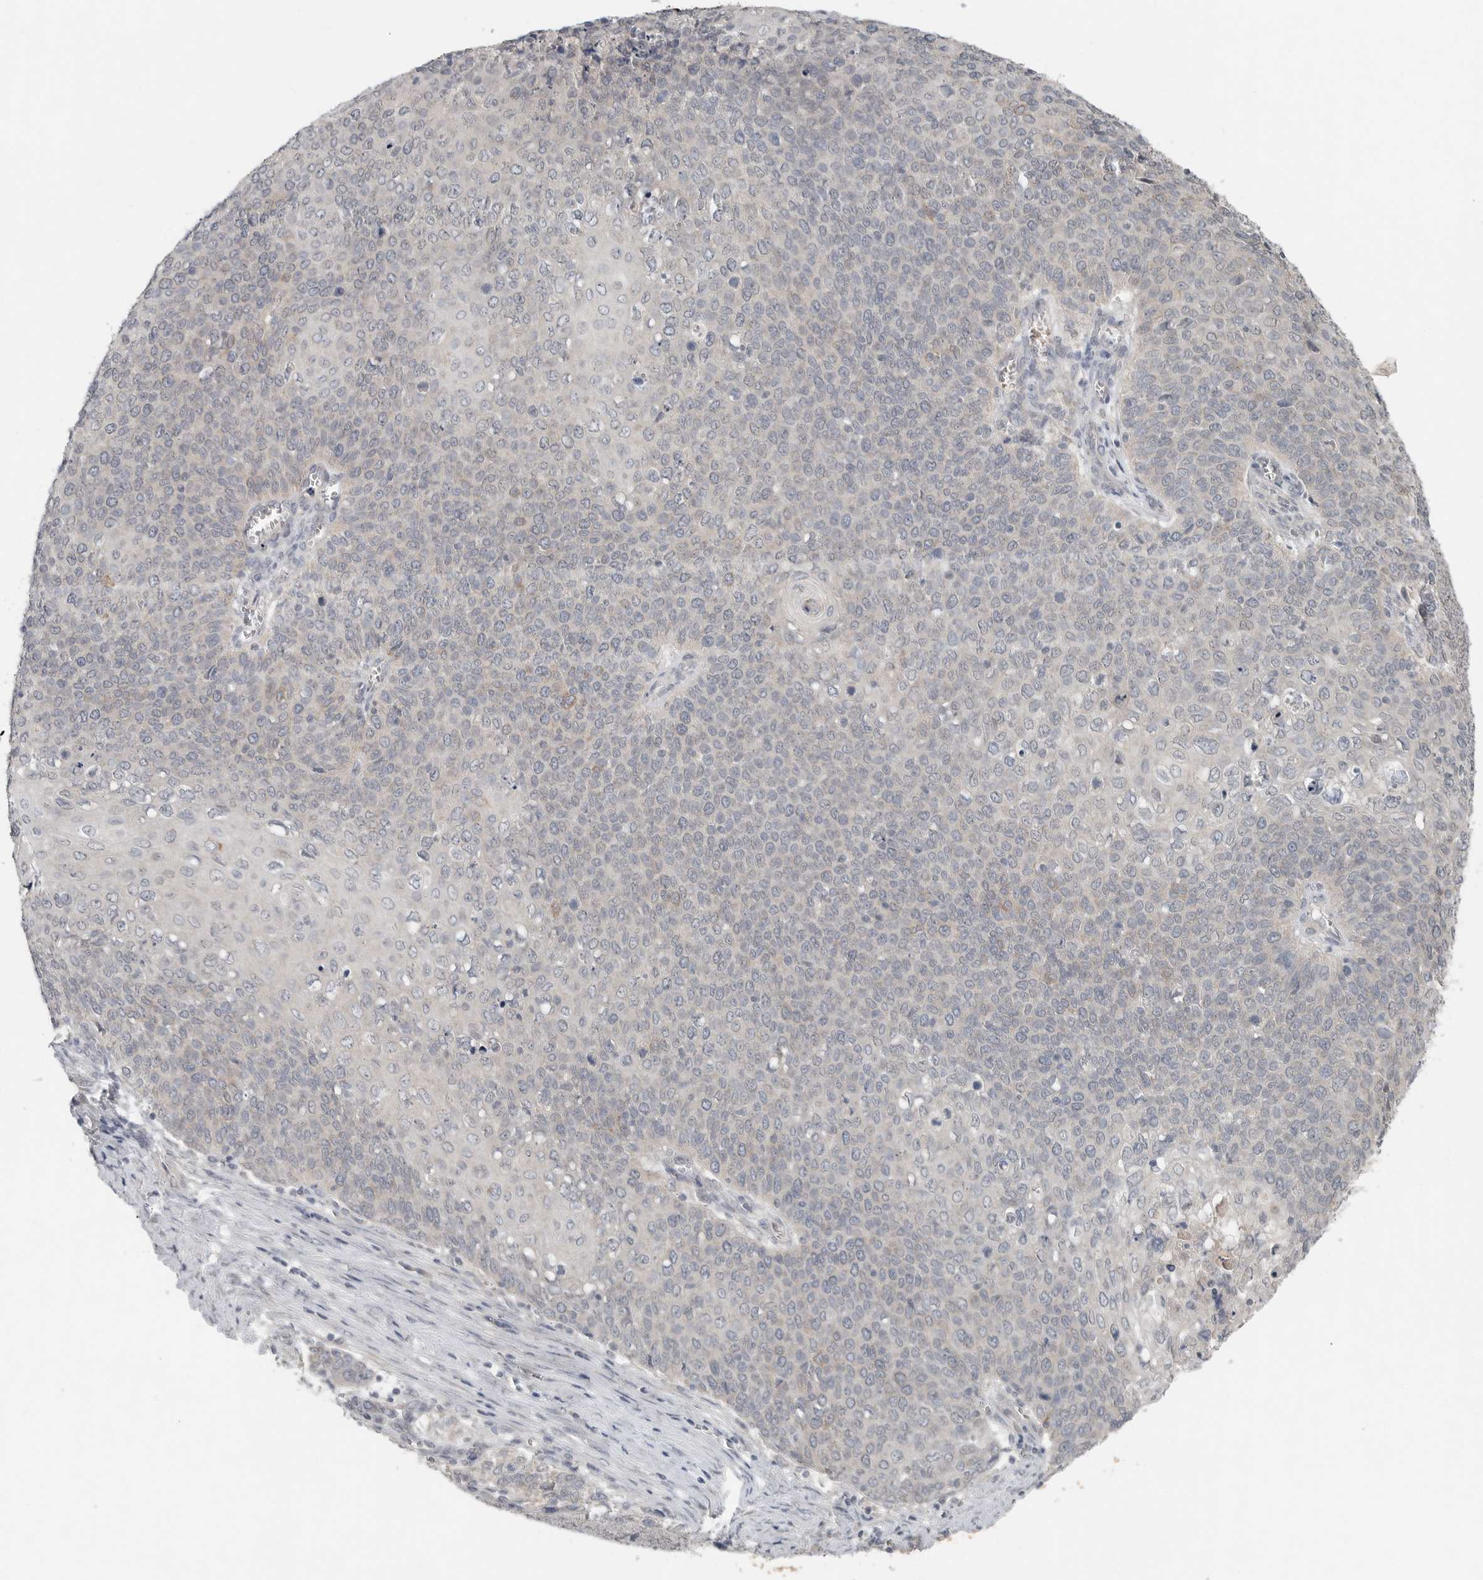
{"staining": {"intensity": "negative", "quantity": "none", "location": "none"}, "tissue": "cervical cancer", "cell_type": "Tumor cells", "image_type": "cancer", "snomed": [{"axis": "morphology", "description": "Squamous cell carcinoma, NOS"}, {"axis": "topography", "description": "Cervix"}], "caption": "High magnification brightfield microscopy of cervical cancer (squamous cell carcinoma) stained with DAB (brown) and counterstained with hematoxylin (blue): tumor cells show no significant expression.", "gene": "FCRLB", "patient": {"sex": "female", "age": 39}}